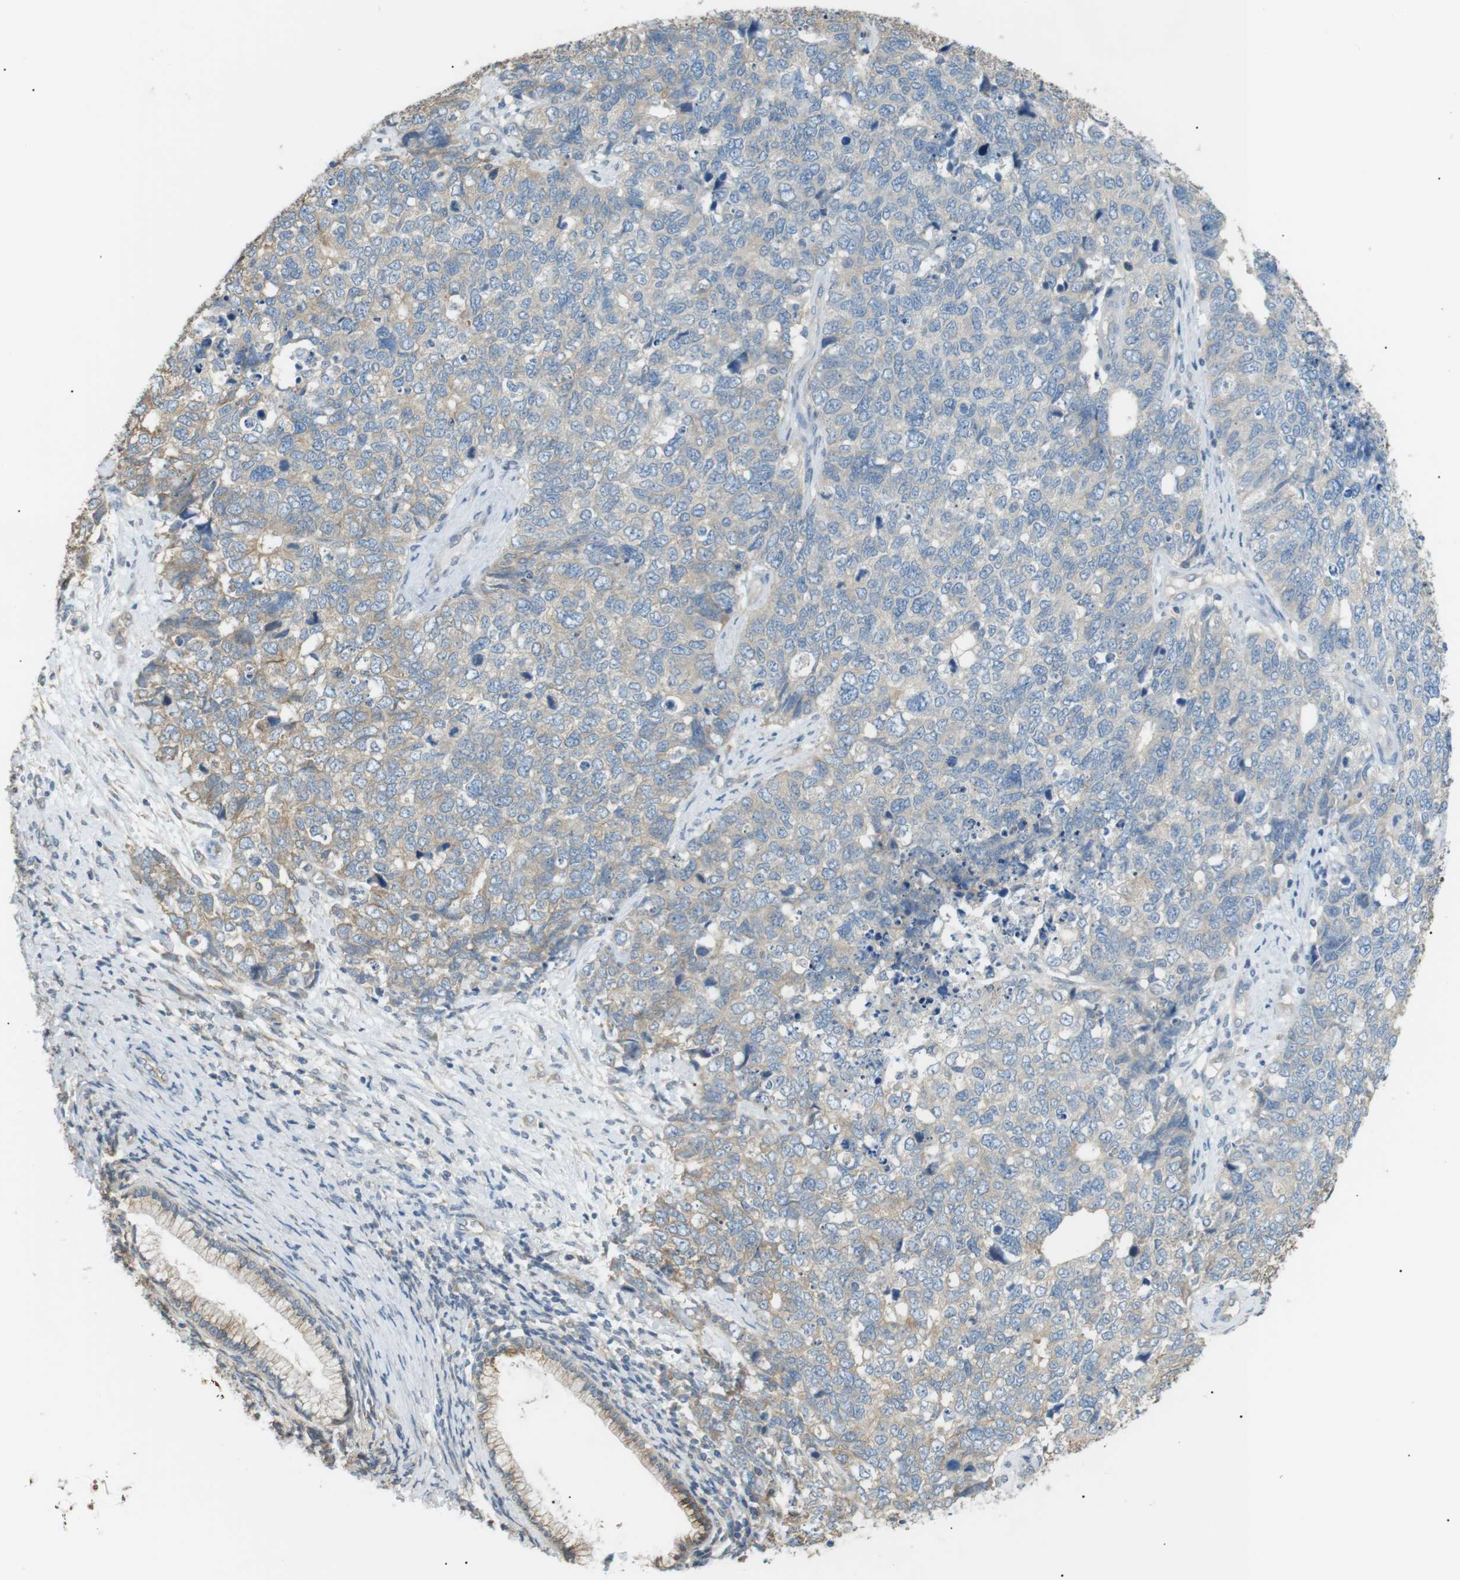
{"staining": {"intensity": "weak", "quantity": "<25%", "location": "cytoplasmic/membranous"}, "tissue": "cervical cancer", "cell_type": "Tumor cells", "image_type": "cancer", "snomed": [{"axis": "morphology", "description": "Squamous cell carcinoma, NOS"}, {"axis": "topography", "description": "Cervix"}], "caption": "This is a image of immunohistochemistry (IHC) staining of cervical squamous cell carcinoma, which shows no staining in tumor cells. The staining was performed using DAB (3,3'-diaminobenzidine) to visualize the protein expression in brown, while the nuclei were stained in blue with hematoxylin (Magnification: 20x).", "gene": "CDH26", "patient": {"sex": "female", "age": 63}}